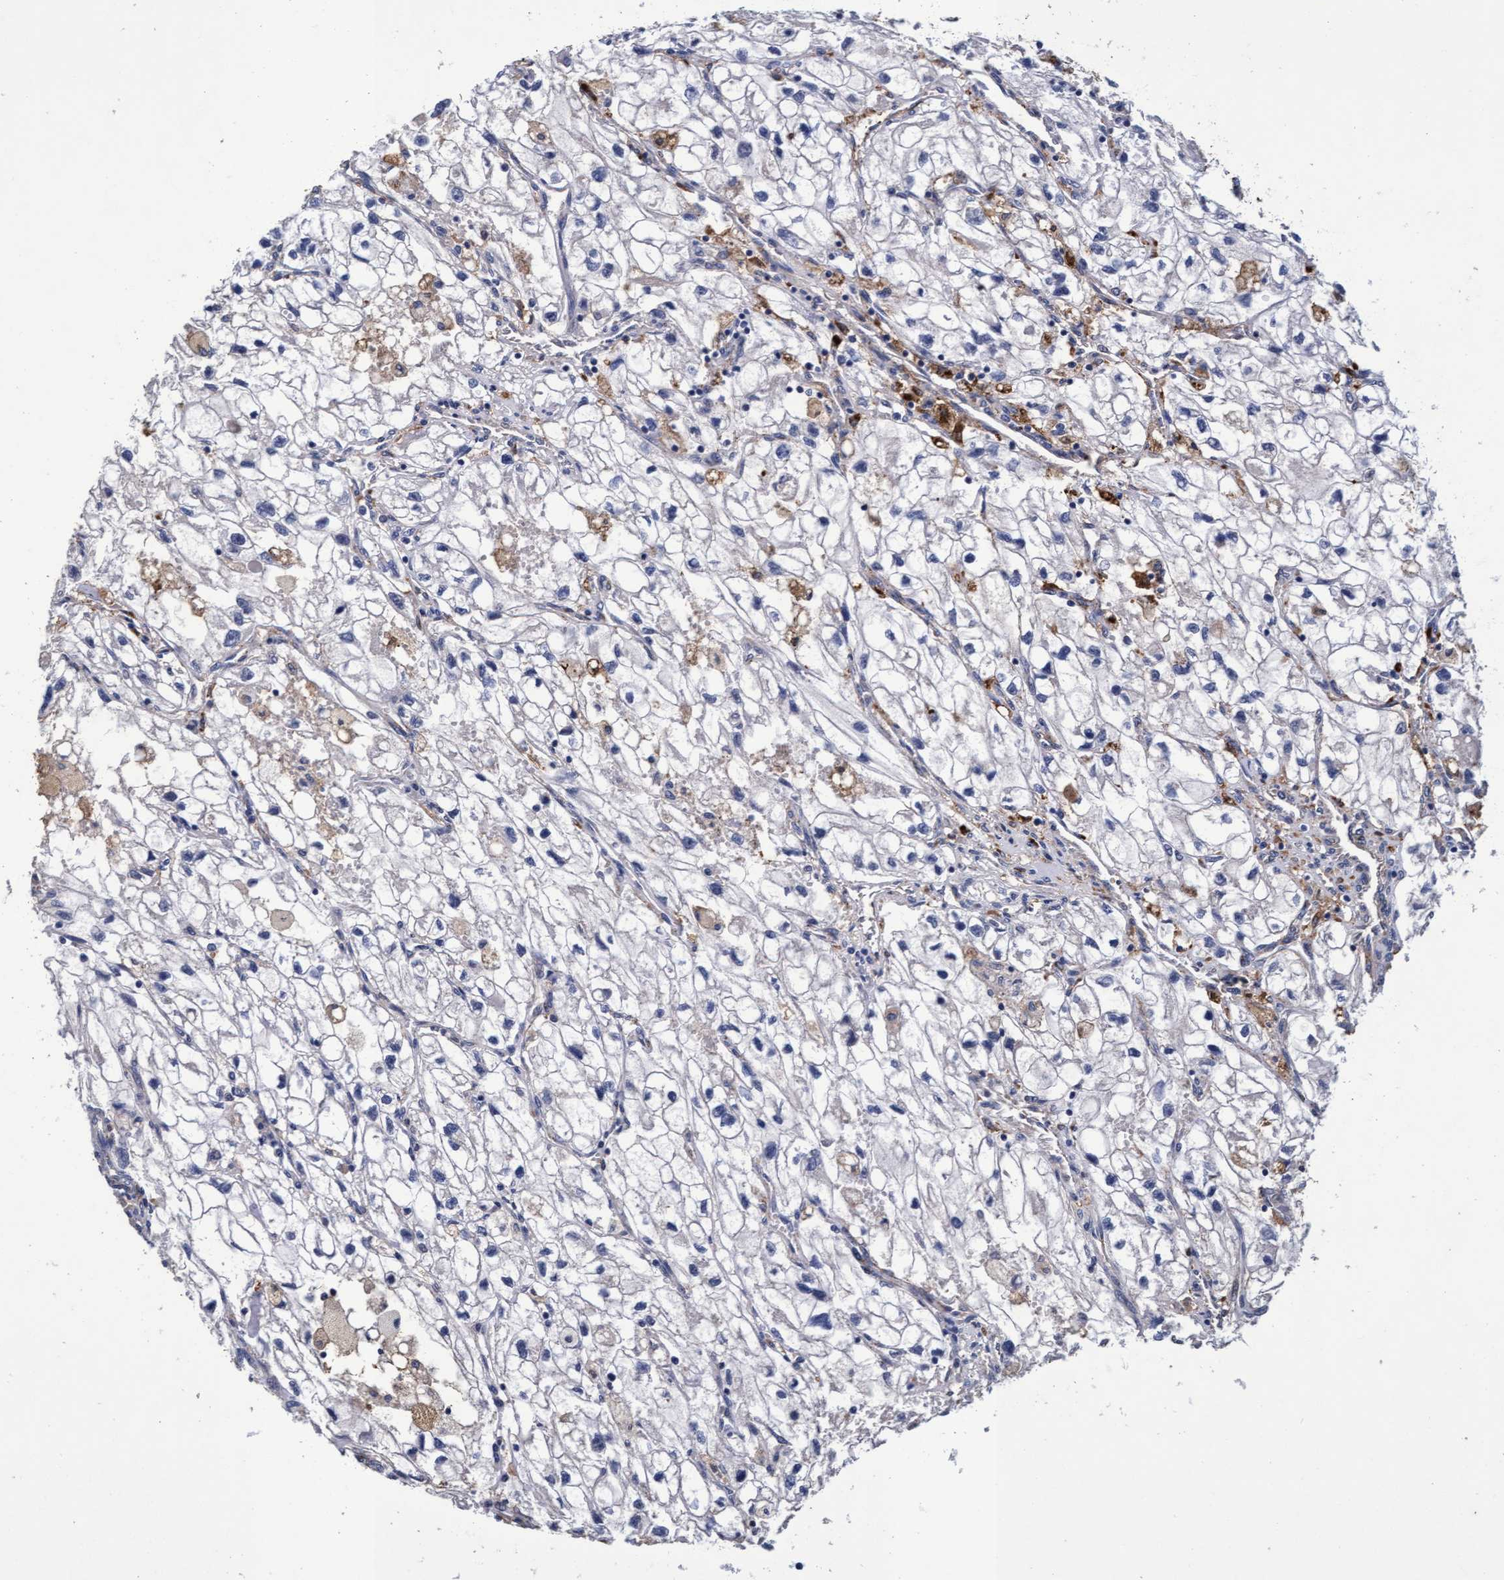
{"staining": {"intensity": "weak", "quantity": "<25%", "location": "cytoplasmic/membranous"}, "tissue": "renal cancer", "cell_type": "Tumor cells", "image_type": "cancer", "snomed": [{"axis": "morphology", "description": "Adenocarcinoma, NOS"}, {"axis": "topography", "description": "Kidney"}], "caption": "The immunohistochemistry image has no significant staining in tumor cells of renal cancer (adenocarcinoma) tissue.", "gene": "CPQ", "patient": {"sex": "female", "age": 70}}